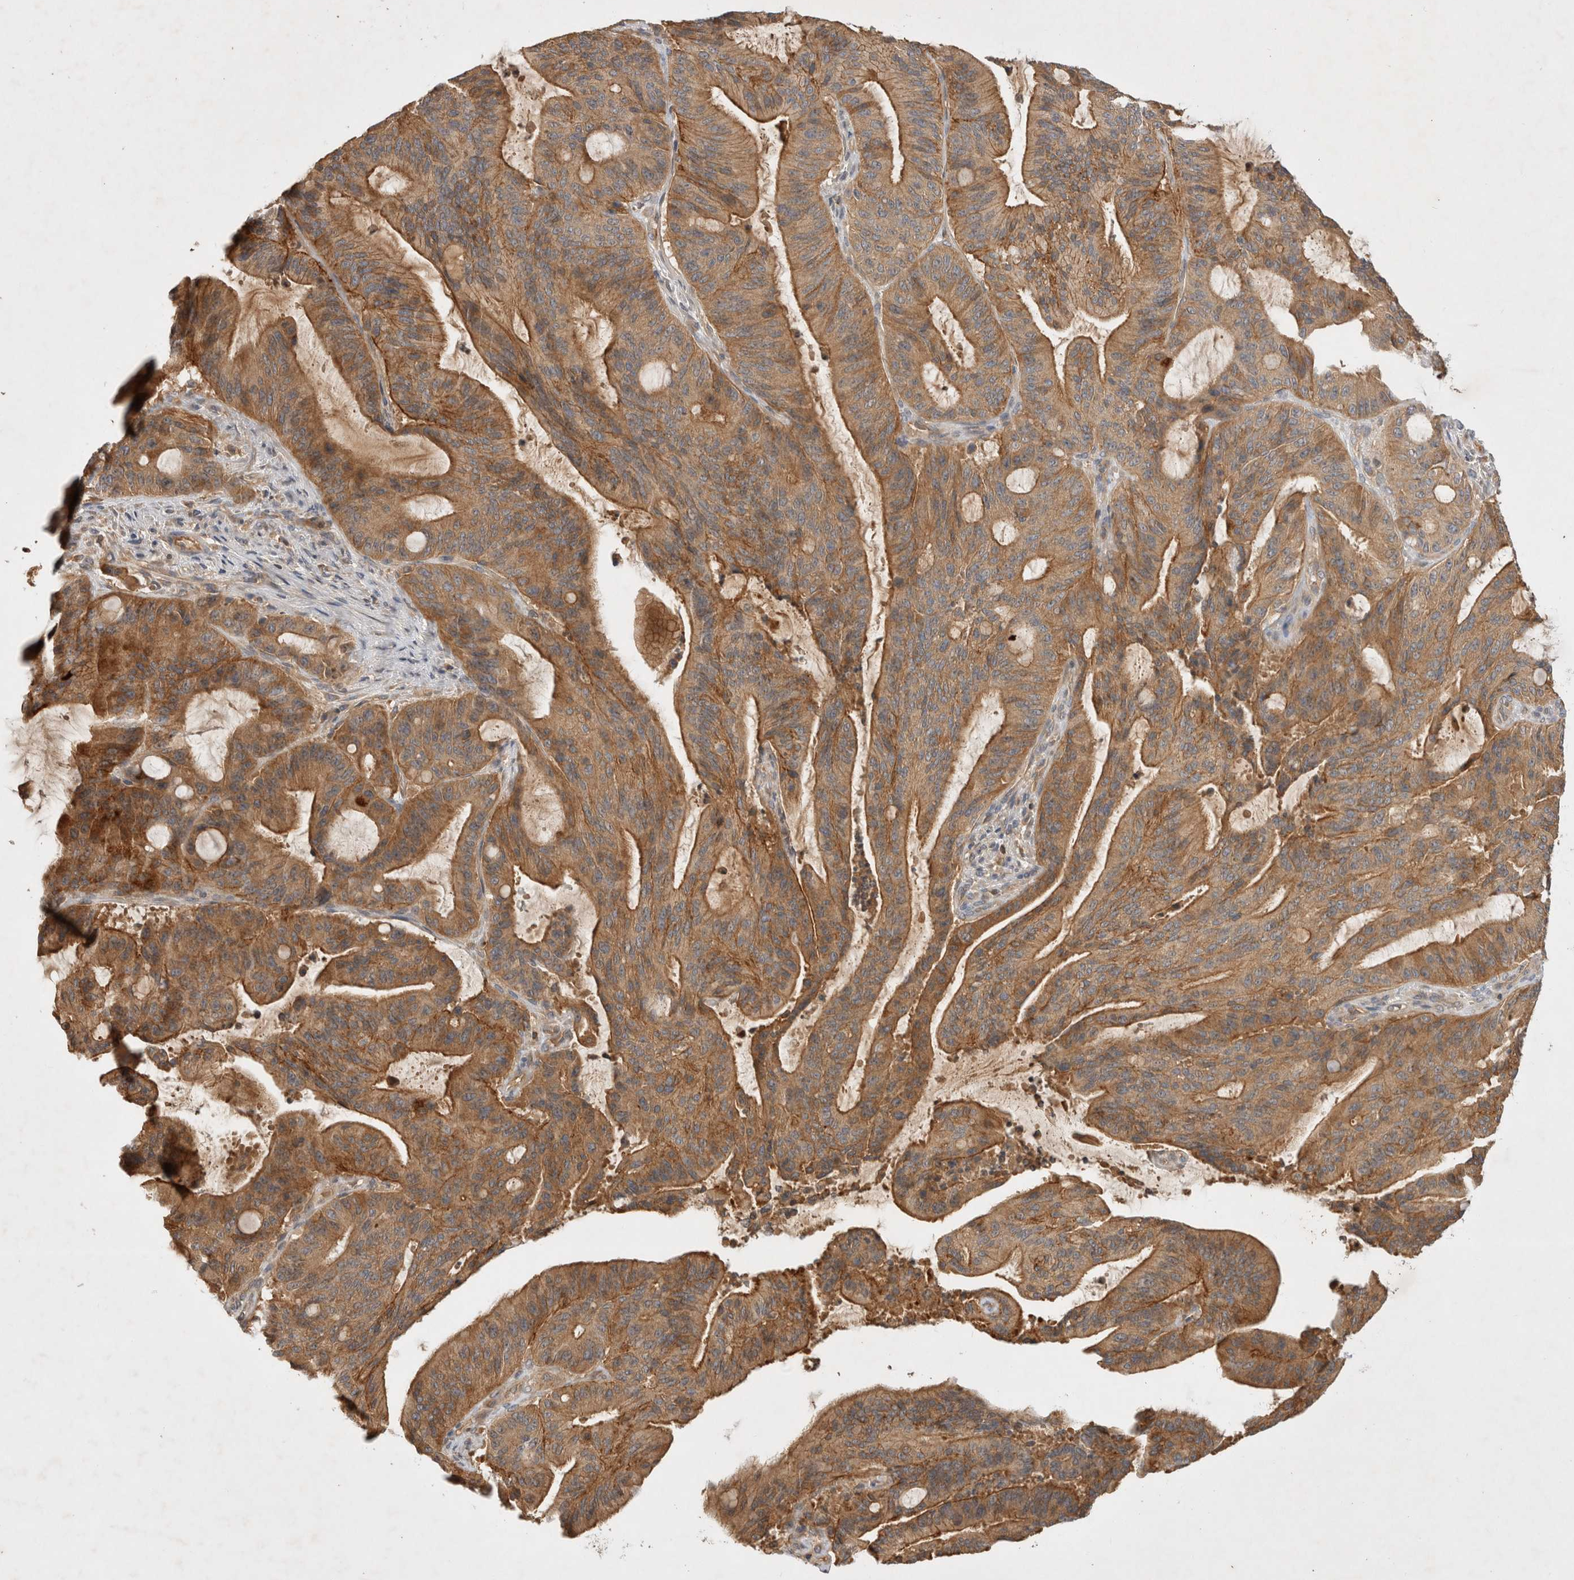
{"staining": {"intensity": "moderate", "quantity": ">75%", "location": "cytoplasmic/membranous"}, "tissue": "liver cancer", "cell_type": "Tumor cells", "image_type": "cancer", "snomed": [{"axis": "morphology", "description": "Normal tissue, NOS"}, {"axis": "morphology", "description": "Cholangiocarcinoma"}, {"axis": "topography", "description": "Liver"}, {"axis": "topography", "description": "Peripheral nerve tissue"}], "caption": "Cholangiocarcinoma (liver) stained with DAB immunohistochemistry (IHC) exhibits medium levels of moderate cytoplasmic/membranous positivity in about >75% of tumor cells. The staining was performed using DAB (3,3'-diaminobenzidine) to visualize the protein expression in brown, while the nuclei were stained in blue with hematoxylin (Magnification: 20x).", "gene": "YES1", "patient": {"sex": "female", "age": 73}}